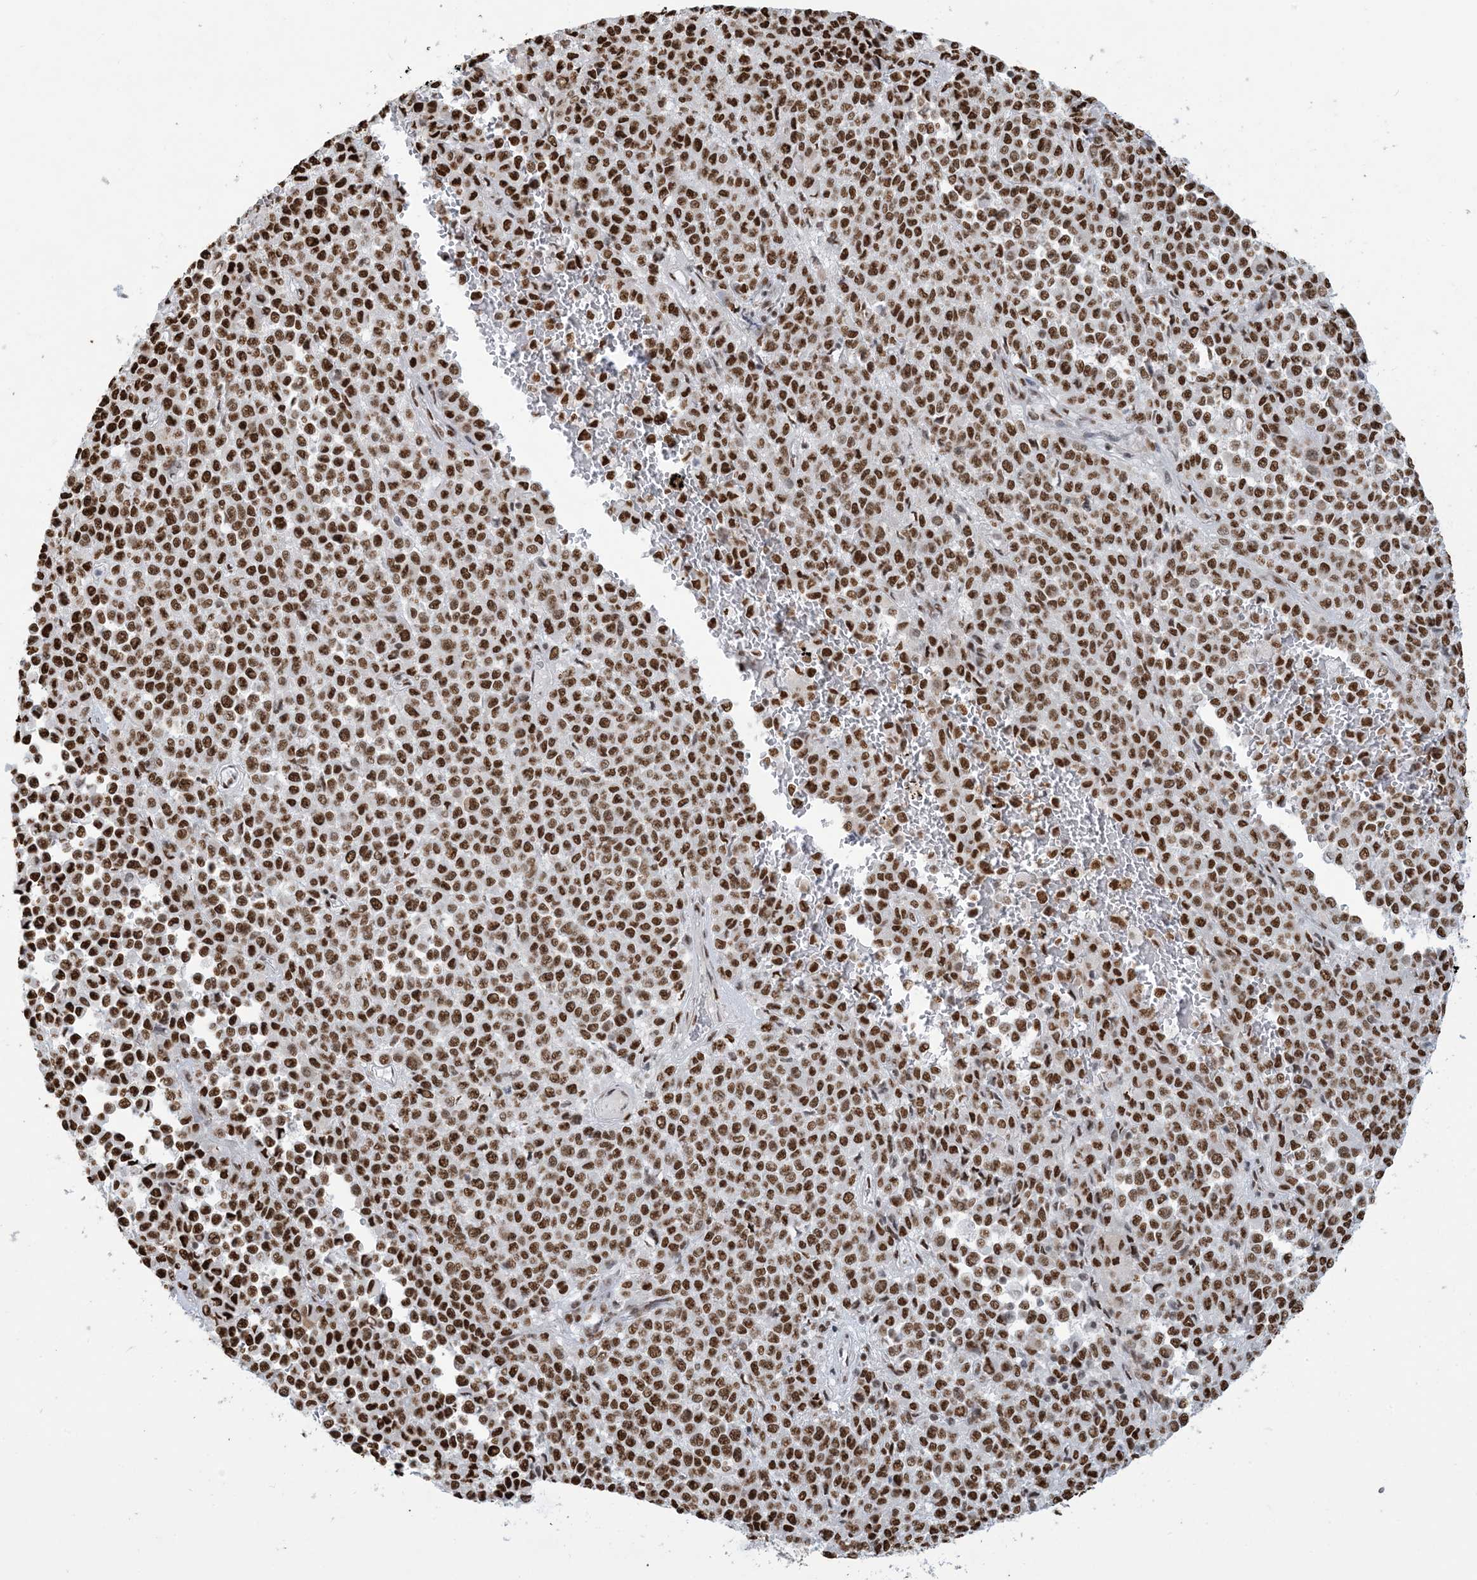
{"staining": {"intensity": "strong", "quantity": ">75%", "location": "nuclear"}, "tissue": "melanoma", "cell_type": "Tumor cells", "image_type": "cancer", "snomed": [{"axis": "morphology", "description": "Malignant melanoma, Metastatic site"}, {"axis": "topography", "description": "Pancreas"}], "caption": "Brown immunohistochemical staining in malignant melanoma (metastatic site) demonstrates strong nuclear expression in about >75% of tumor cells.", "gene": "STAG1", "patient": {"sex": "female", "age": 30}}